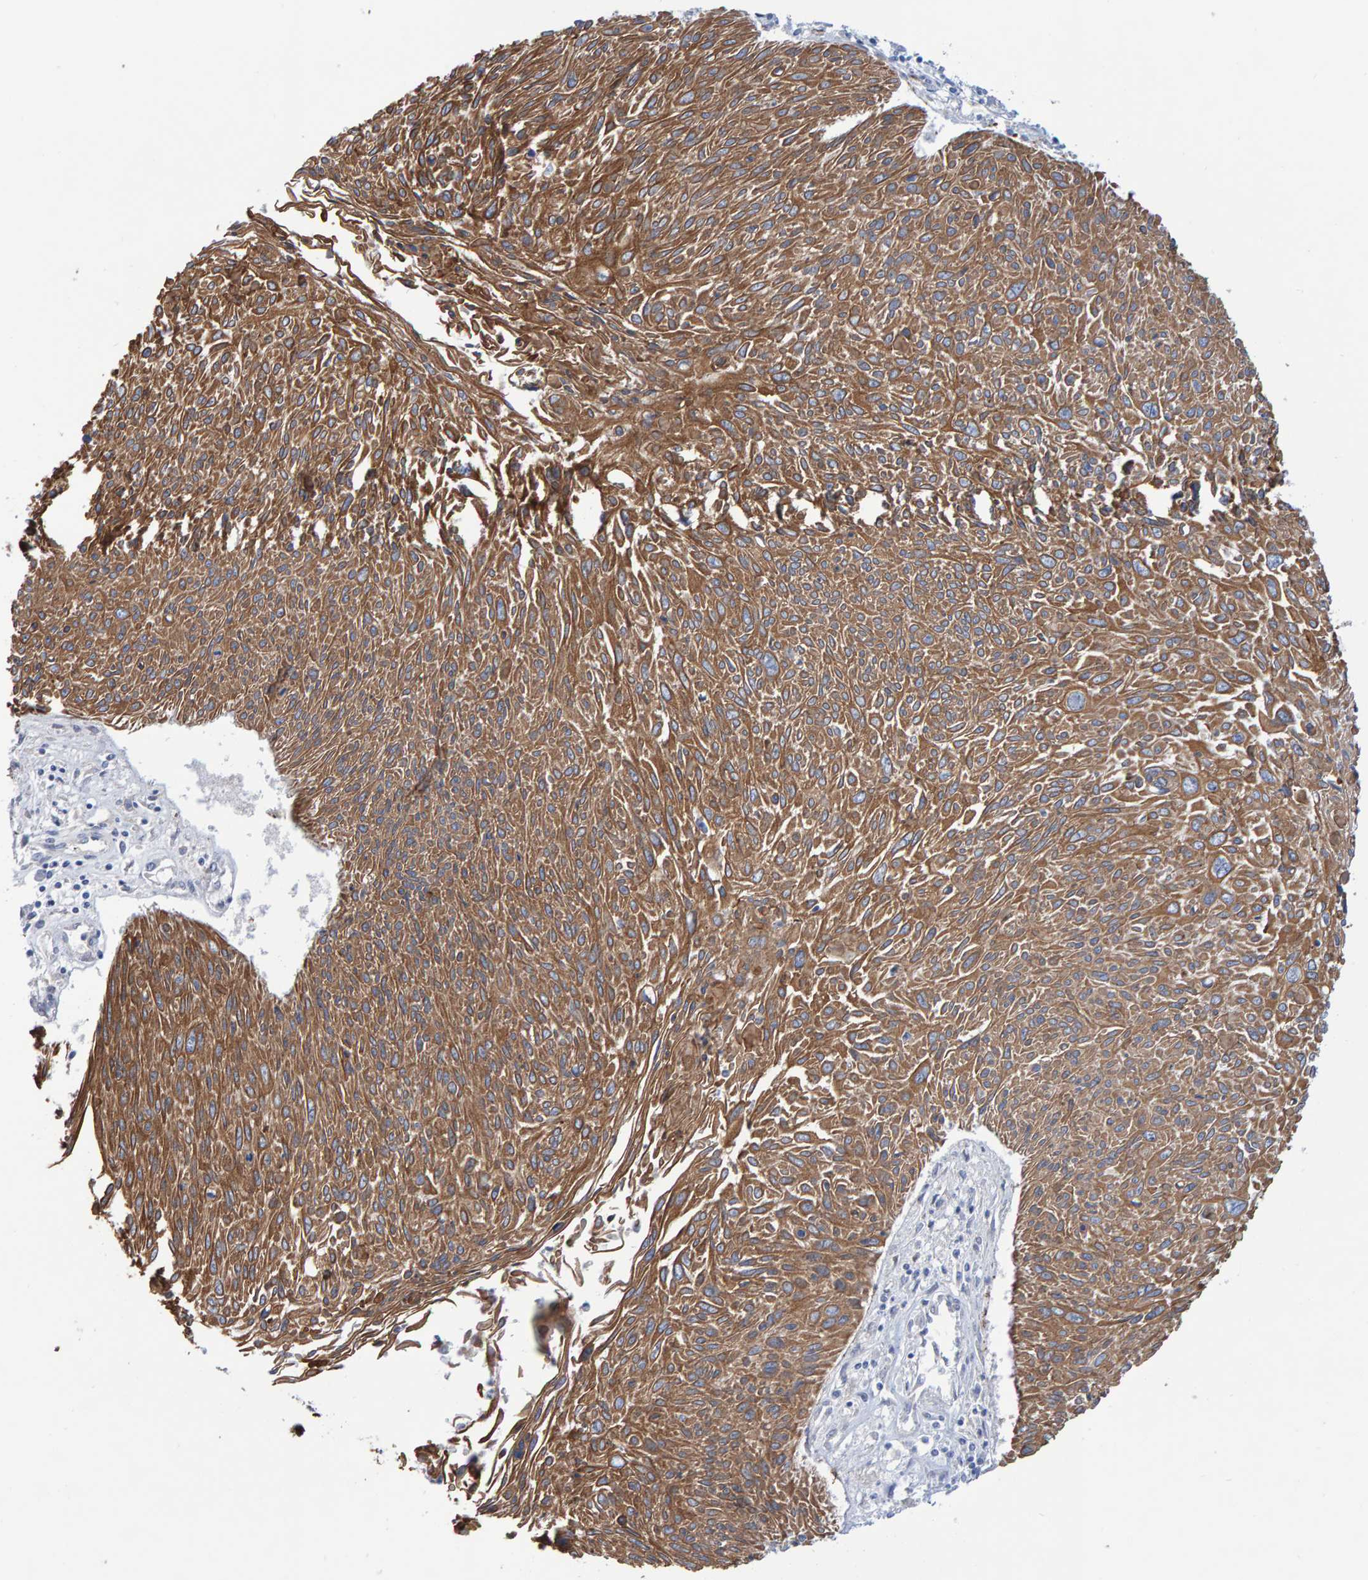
{"staining": {"intensity": "moderate", "quantity": ">75%", "location": "cytoplasmic/membranous"}, "tissue": "cervical cancer", "cell_type": "Tumor cells", "image_type": "cancer", "snomed": [{"axis": "morphology", "description": "Squamous cell carcinoma, NOS"}, {"axis": "topography", "description": "Cervix"}], "caption": "DAB immunohistochemical staining of cervical cancer (squamous cell carcinoma) shows moderate cytoplasmic/membranous protein staining in about >75% of tumor cells.", "gene": "JAKMIP3", "patient": {"sex": "female", "age": 51}}